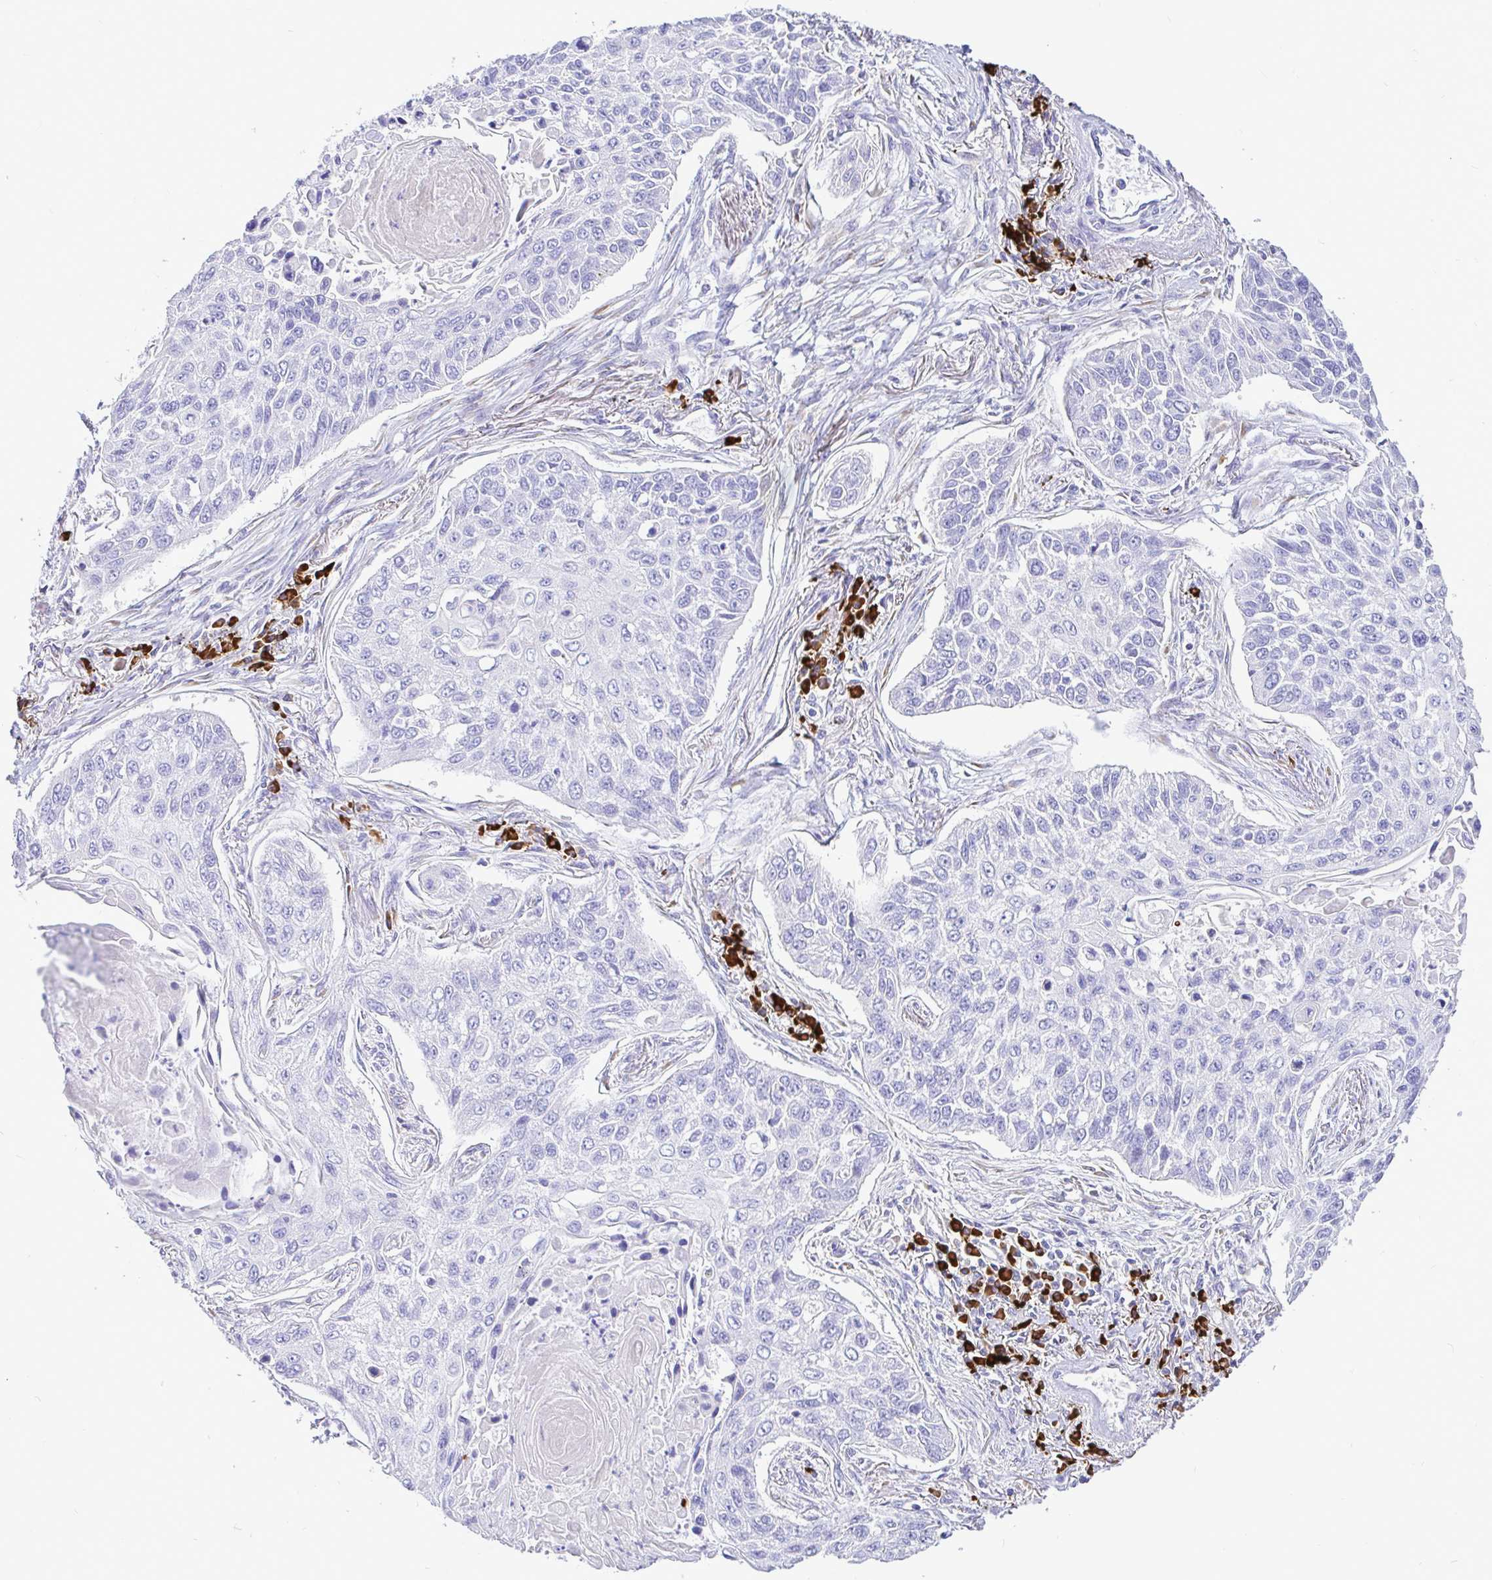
{"staining": {"intensity": "negative", "quantity": "none", "location": "none"}, "tissue": "lung cancer", "cell_type": "Tumor cells", "image_type": "cancer", "snomed": [{"axis": "morphology", "description": "Squamous cell carcinoma, NOS"}, {"axis": "topography", "description": "Lung"}], "caption": "Histopathology image shows no significant protein positivity in tumor cells of lung cancer (squamous cell carcinoma).", "gene": "CCDC62", "patient": {"sex": "male", "age": 75}}